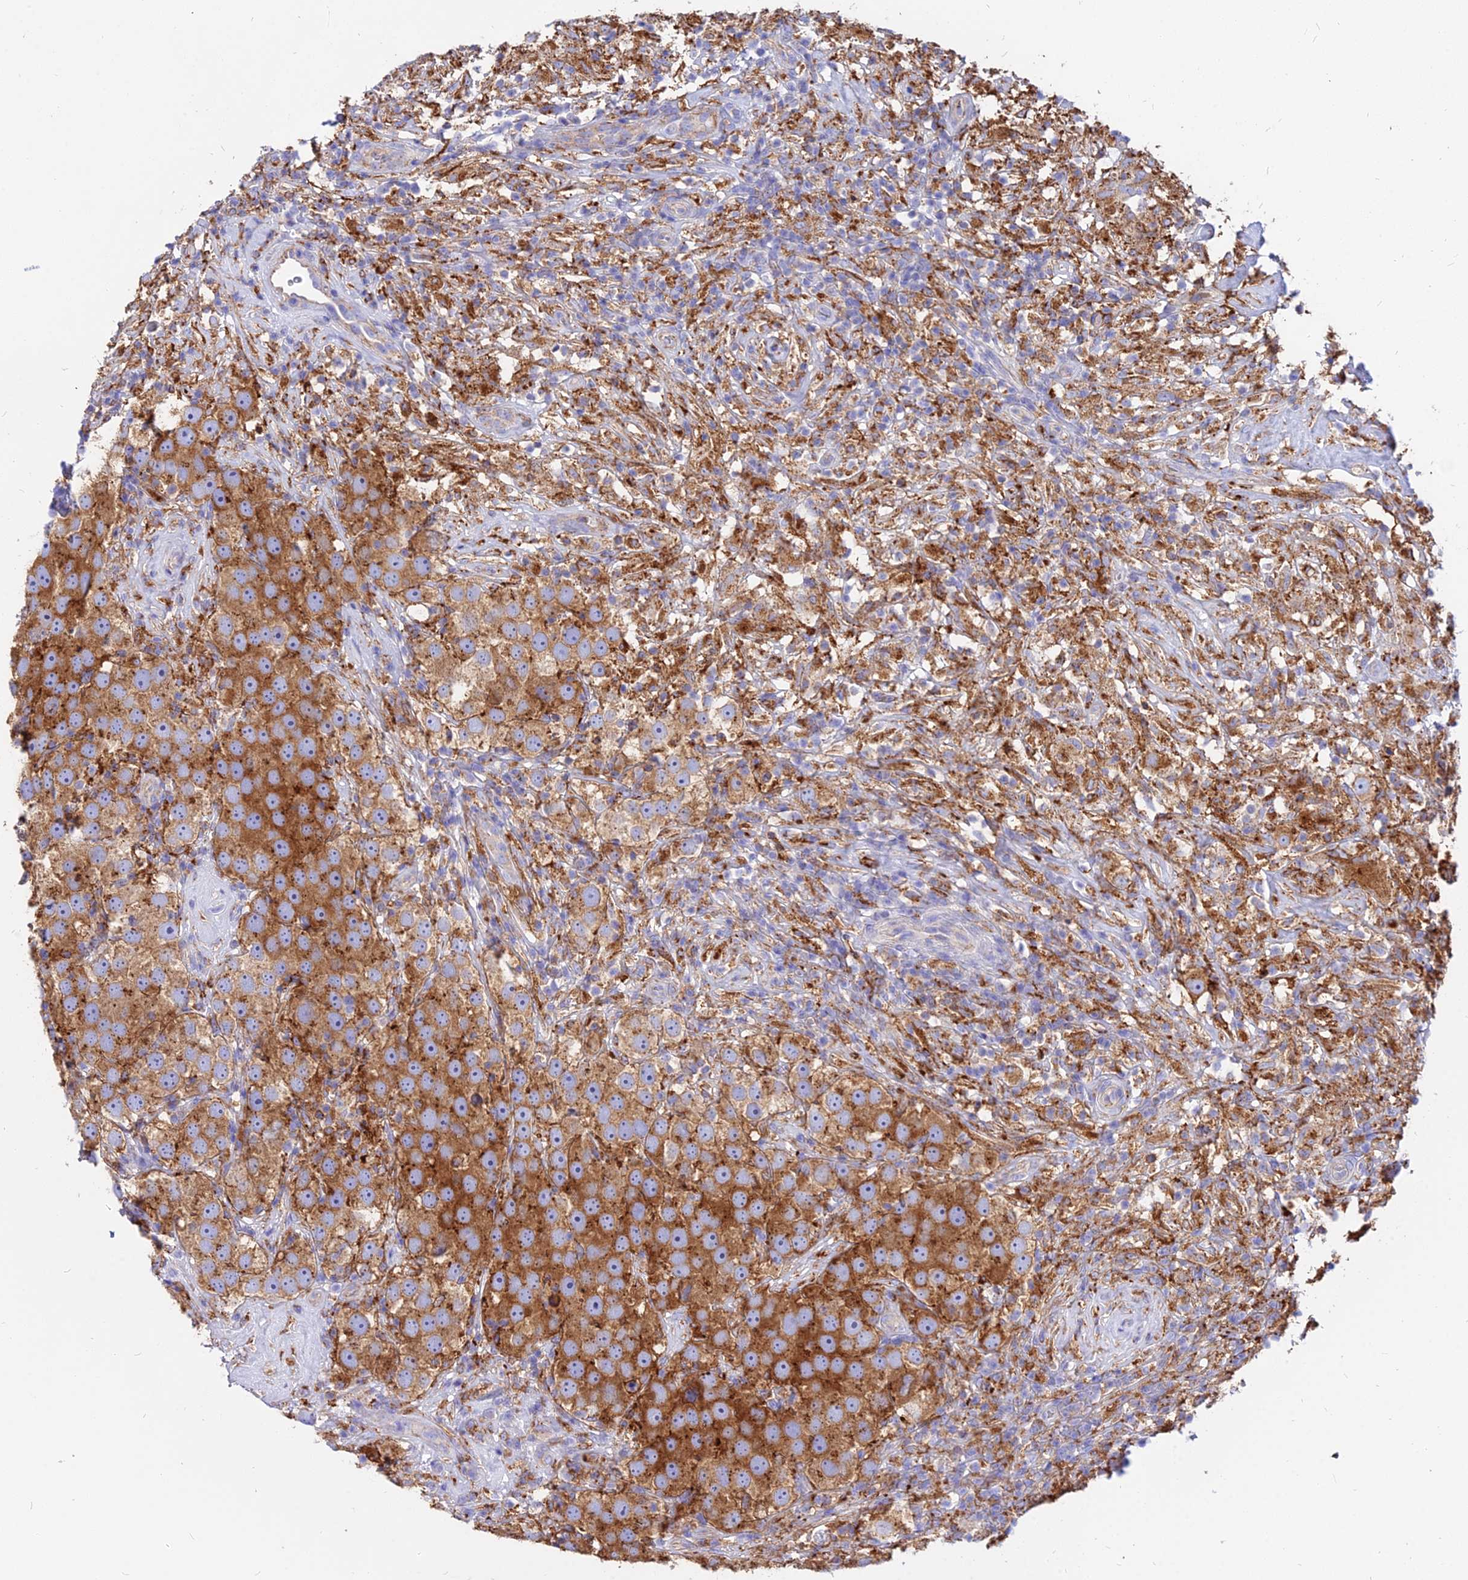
{"staining": {"intensity": "strong", "quantity": ">75%", "location": "cytoplasmic/membranous"}, "tissue": "testis cancer", "cell_type": "Tumor cells", "image_type": "cancer", "snomed": [{"axis": "morphology", "description": "Seminoma, NOS"}, {"axis": "topography", "description": "Testis"}], "caption": "High-magnification brightfield microscopy of seminoma (testis) stained with DAB (3,3'-diaminobenzidine) (brown) and counterstained with hematoxylin (blue). tumor cells exhibit strong cytoplasmic/membranous positivity is seen in approximately>75% of cells.", "gene": "AGTRAP", "patient": {"sex": "male", "age": 49}}